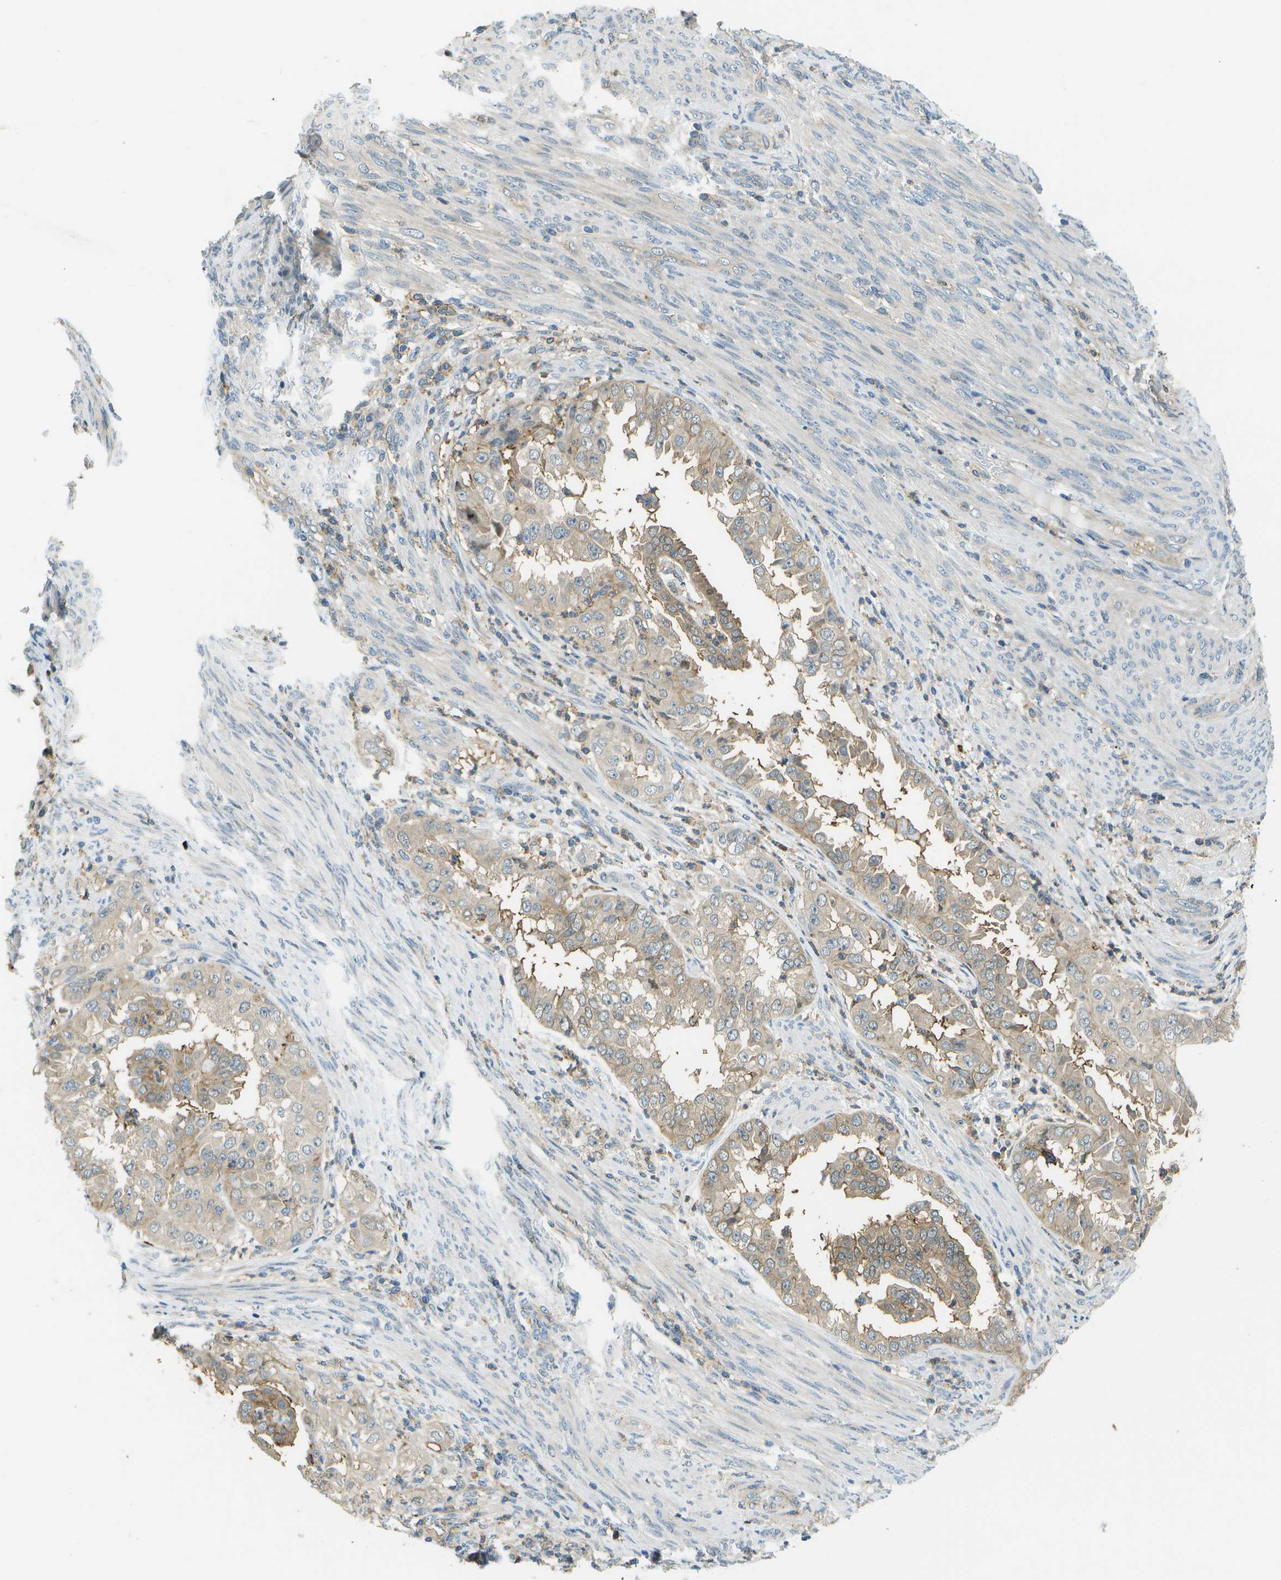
{"staining": {"intensity": "weak", "quantity": ">75%", "location": "cytoplasmic/membranous"}, "tissue": "endometrial cancer", "cell_type": "Tumor cells", "image_type": "cancer", "snomed": [{"axis": "morphology", "description": "Adenocarcinoma, NOS"}, {"axis": "topography", "description": "Endometrium"}], "caption": "Protein staining of endometrial adenocarcinoma tissue displays weak cytoplasmic/membranous staining in approximately >75% of tumor cells.", "gene": "LRRC66", "patient": {"sex": "female", "age": 85}}